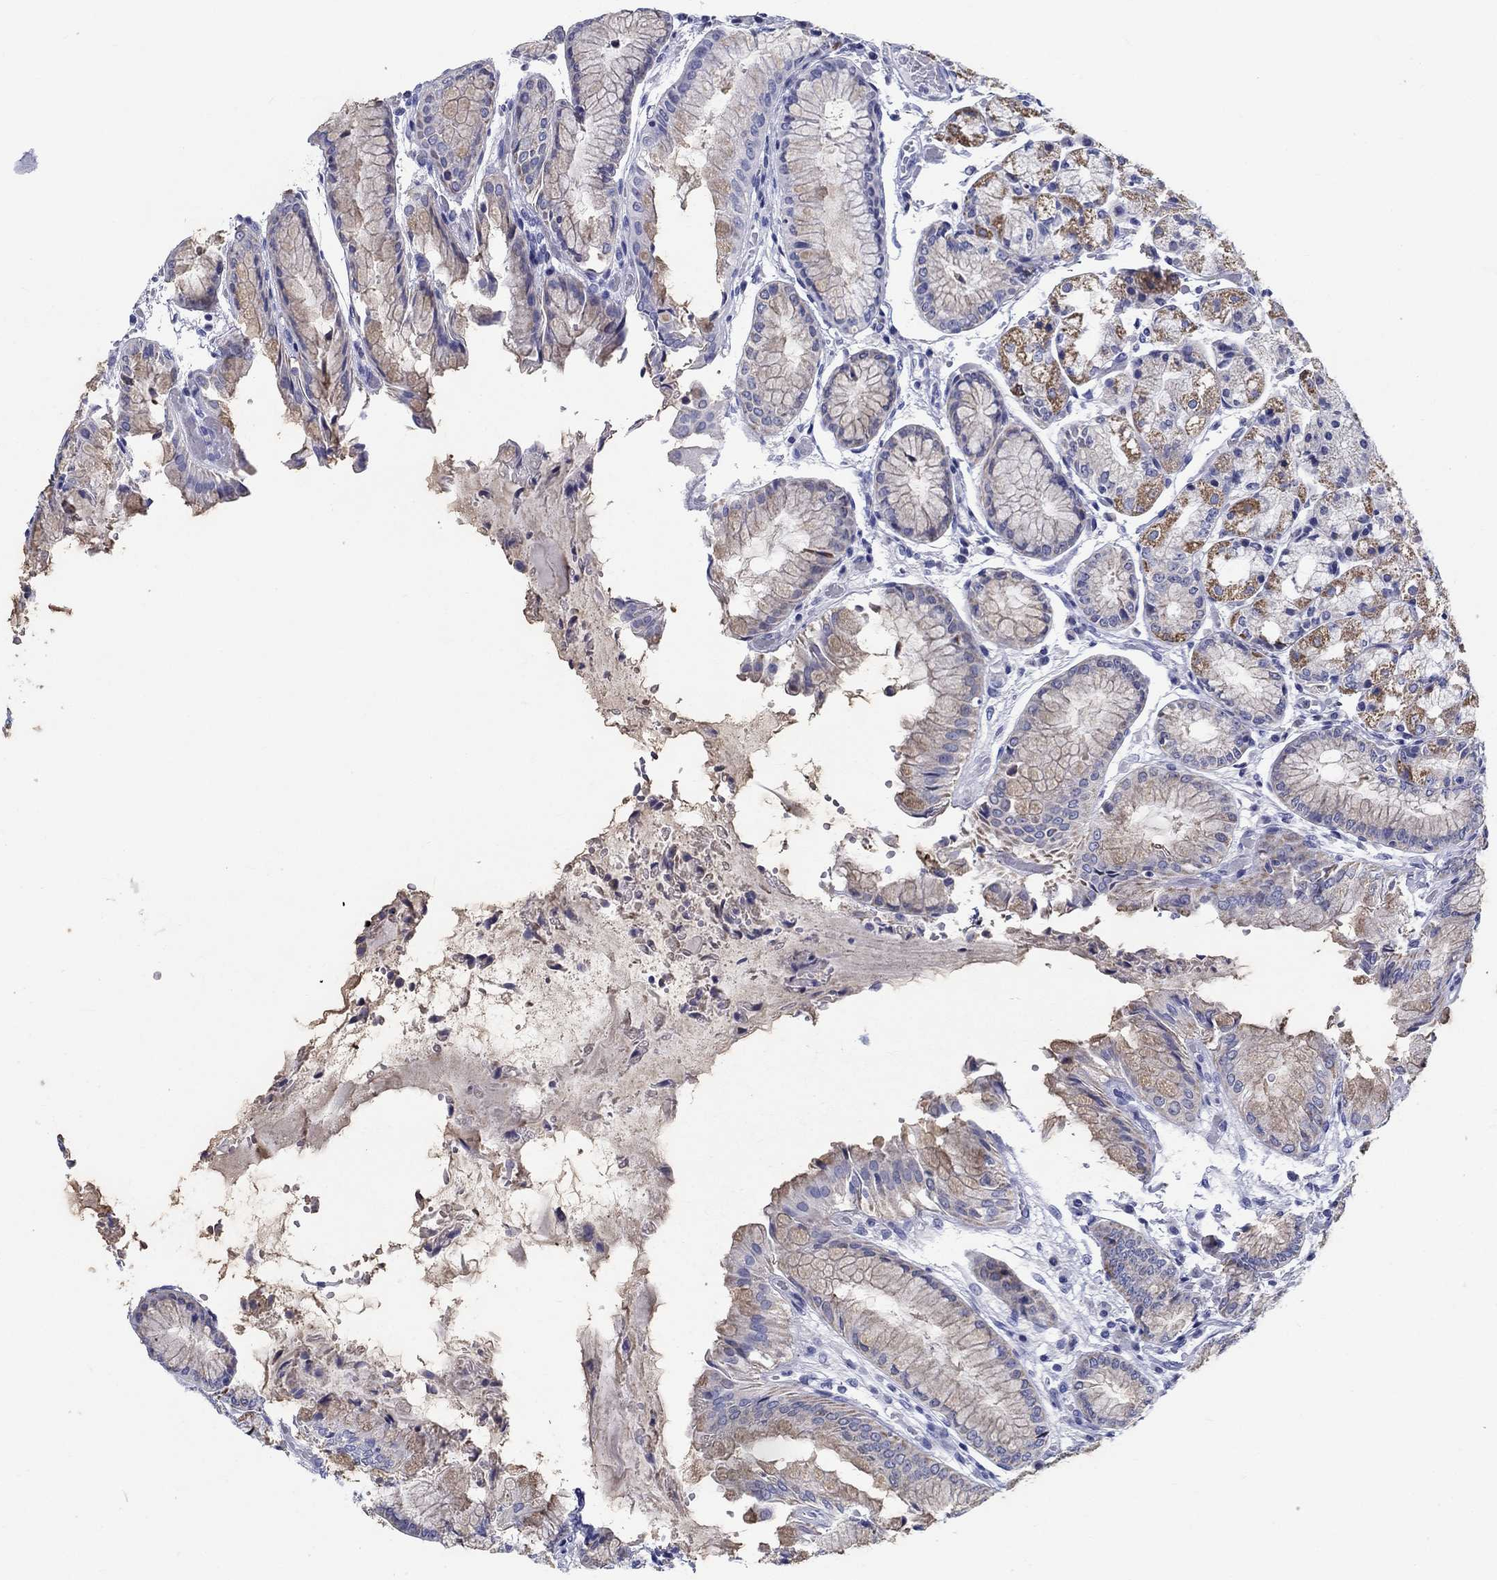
{"staining": {"intensity": "strong", "quantity": "25%-75%", "location": "nuclear"}, "tissue": "stomach", "cell_type": "Glandular cells", "image_type": "normal", "snomed": [{"axis": "morphology", "description": "Normal tissue, NOS"}, {"axis": "topography", "description": "Stomach, upper"}], "caption": "High-magnification brightfield microscopy of unremarkable stomach stained with DAB (brown) and counterstained with hematoxylin (blue). glandular cells exhibit strong nuclear positivity is seen in about25%-75% of cells.", "gene": "UPB1", "patient": {"sex": "male", "age": 72}}